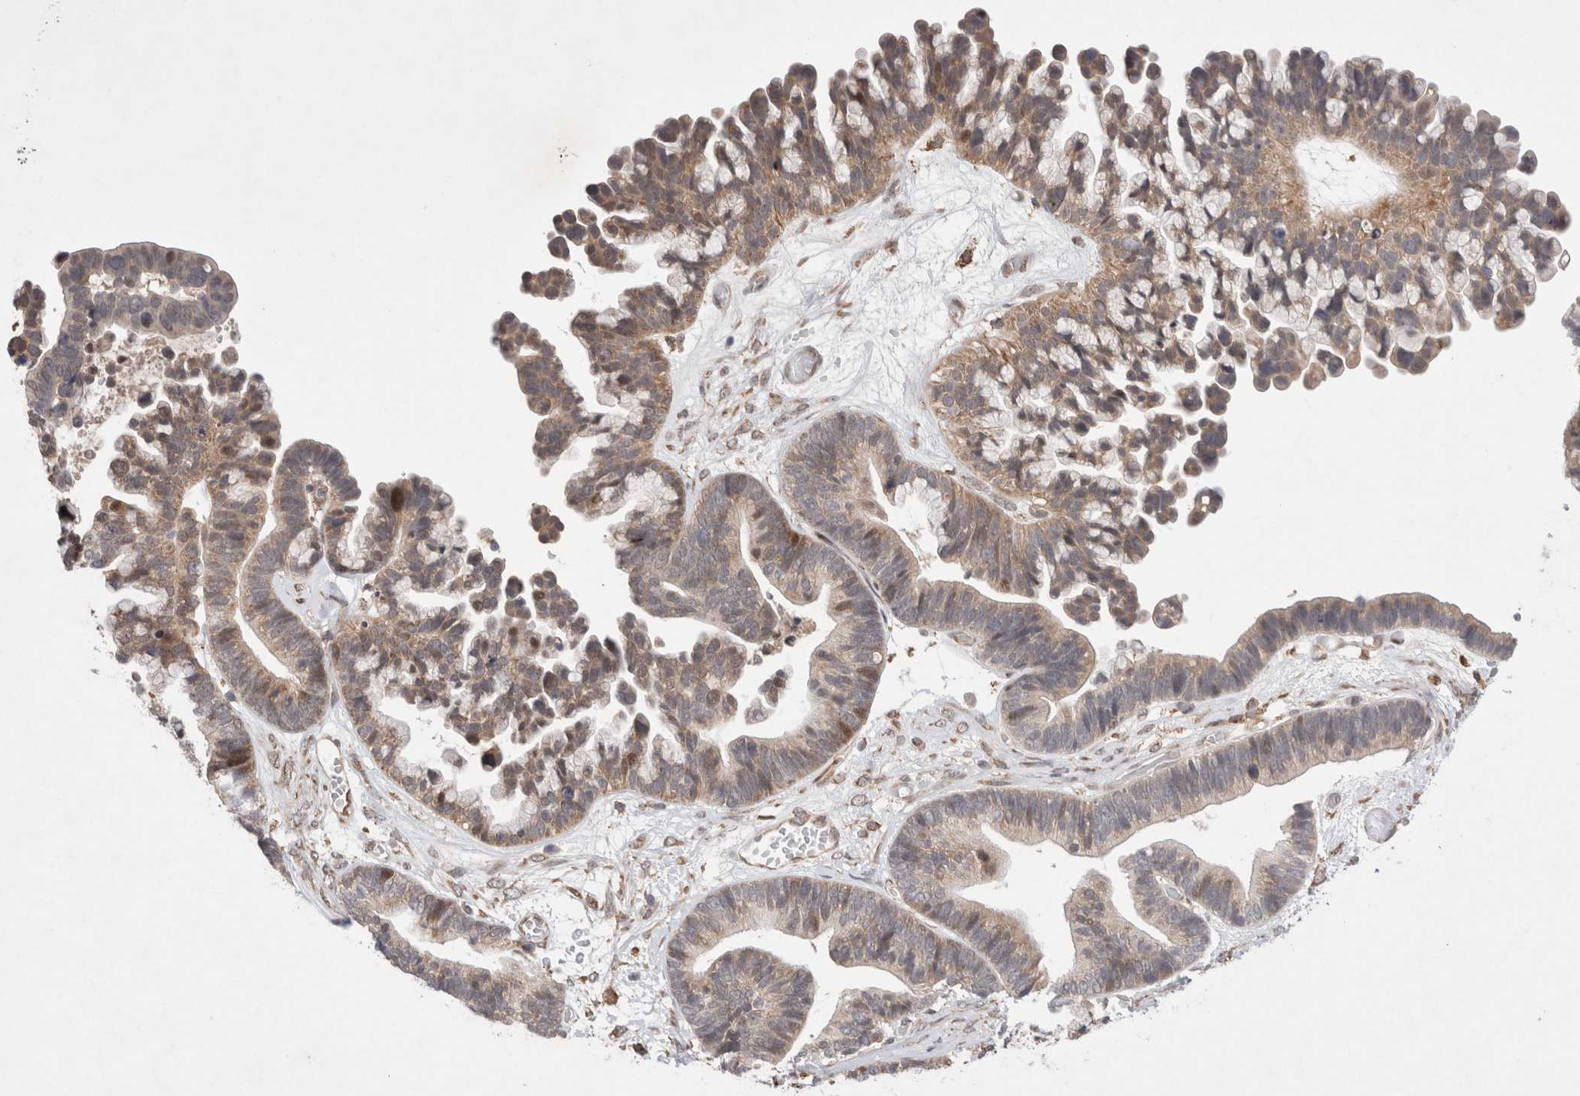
{"staining": {"intensity": "weak", "quantity": ">75%", "location": "cytoplasmic/membranous"}, "tissue": "ovarian cancer", "cell_type": "Tumor cells", "image_type": "cancer", "snomed": [{"axis": "morphology", "description": "Cystadenocarcinoma, serous, NOS"}, {"axis": "topography", "description": "Ovary"}], "caption": "A low amount of weak cytoplasmic/membranous positivity is appreciated in about >75% of tumor cells in ovarian cancer tissue.", "gene": "GIMAP6", "patient": {"sex": "female", "age": 56}}